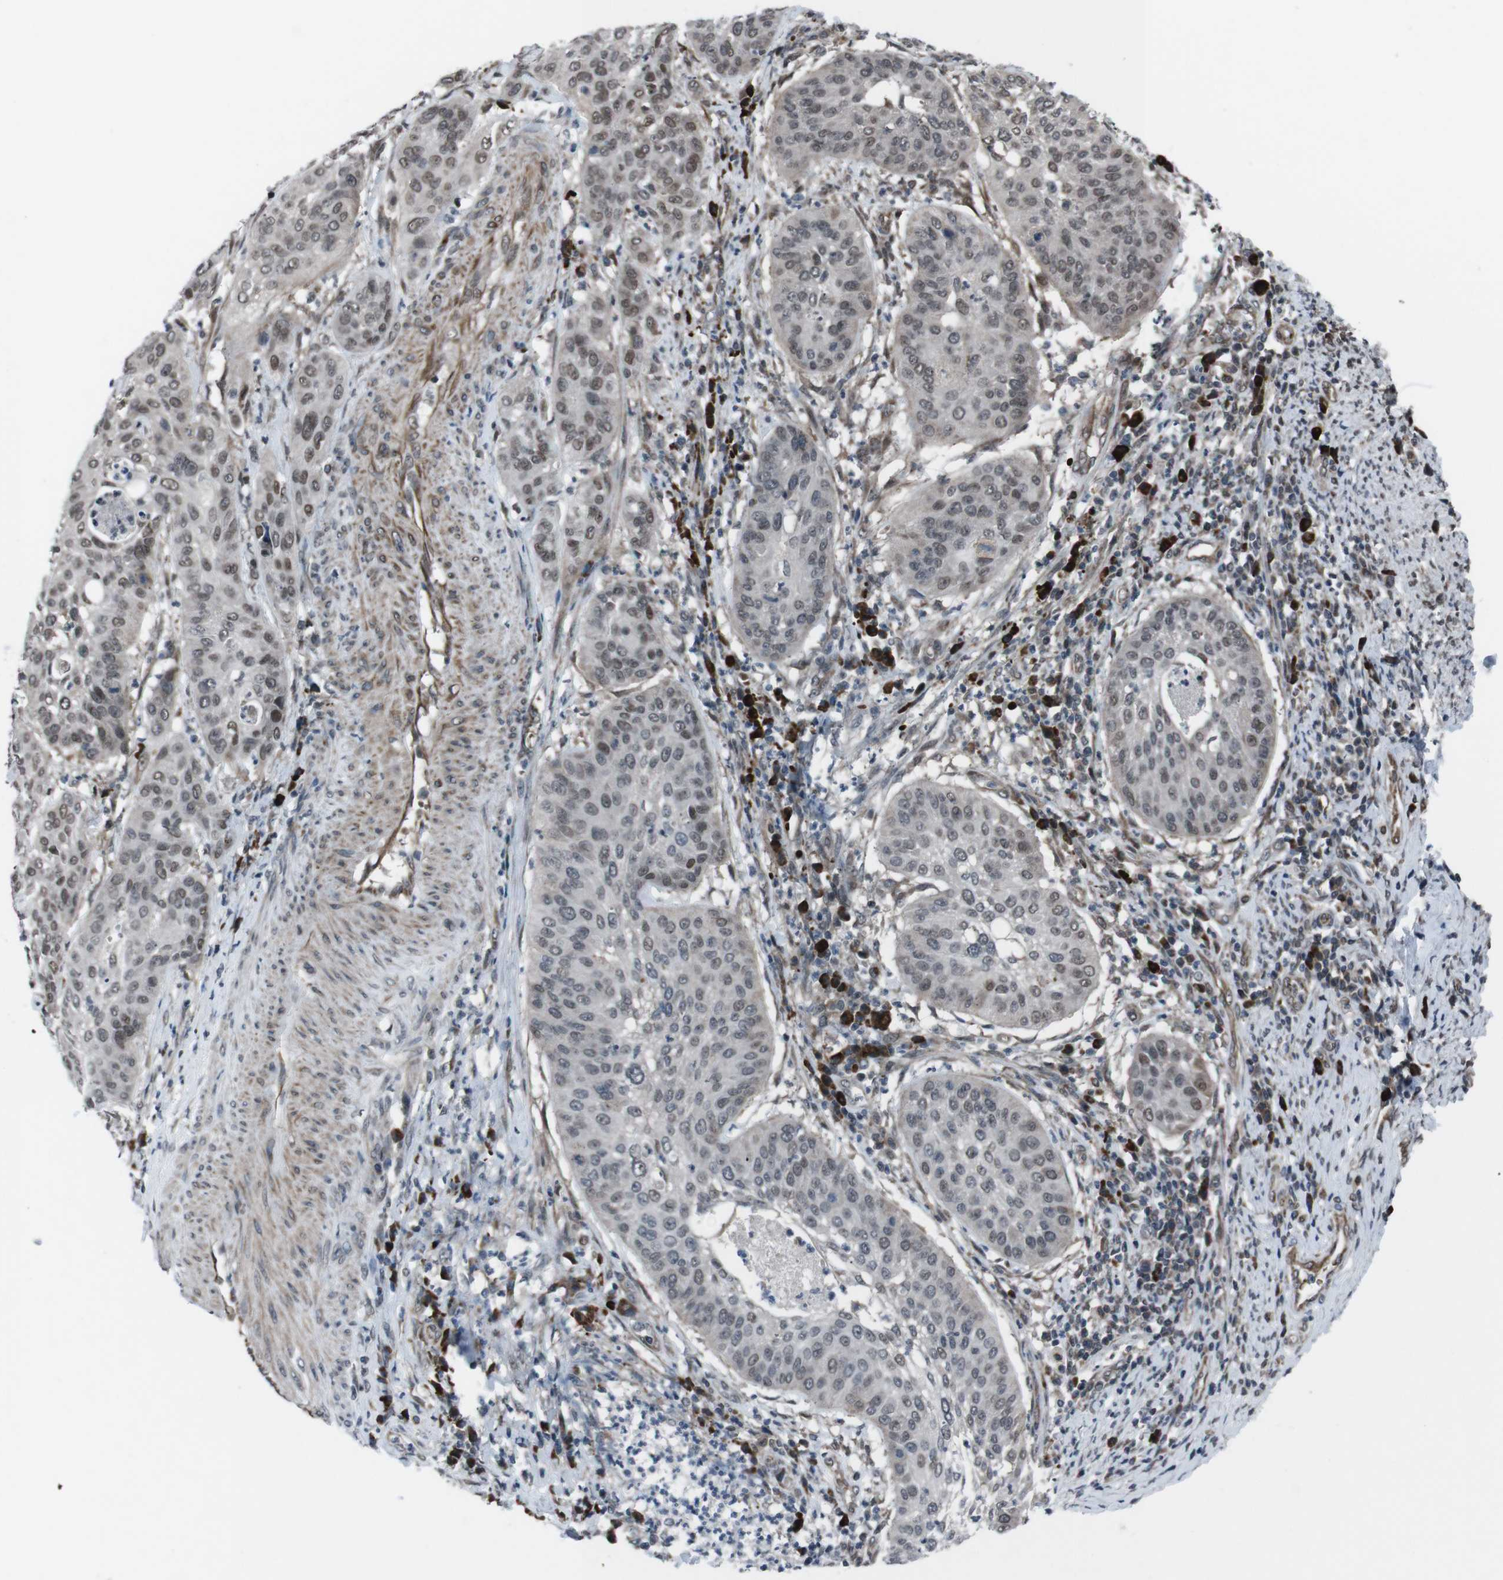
{"staining": {"intensity": "moderate", "quantity": "25%-75%", "location": "nuclear"}, "tissue": "cervical cancer", "cell_type": "Tumor cells", "image_type": "cancer", "snomed": [{"axis": "morphology", "description": "Normal tissue, NOS"}, {"axis": "morphology", "description": "Squamous cell carcinoma, NOS"}, {"axis": "topography", "description": "Cervix"}], "caption": "An immunohistochemistry (IHC) micrograph of tumor tissue is shown. Protein staining in brown highlights moderate nuclear positivity in squamous cell carcinoma (cervical) within tumor cells.", "gene": "SS18L1", "patient": {"sex": "female", "age": 39}}